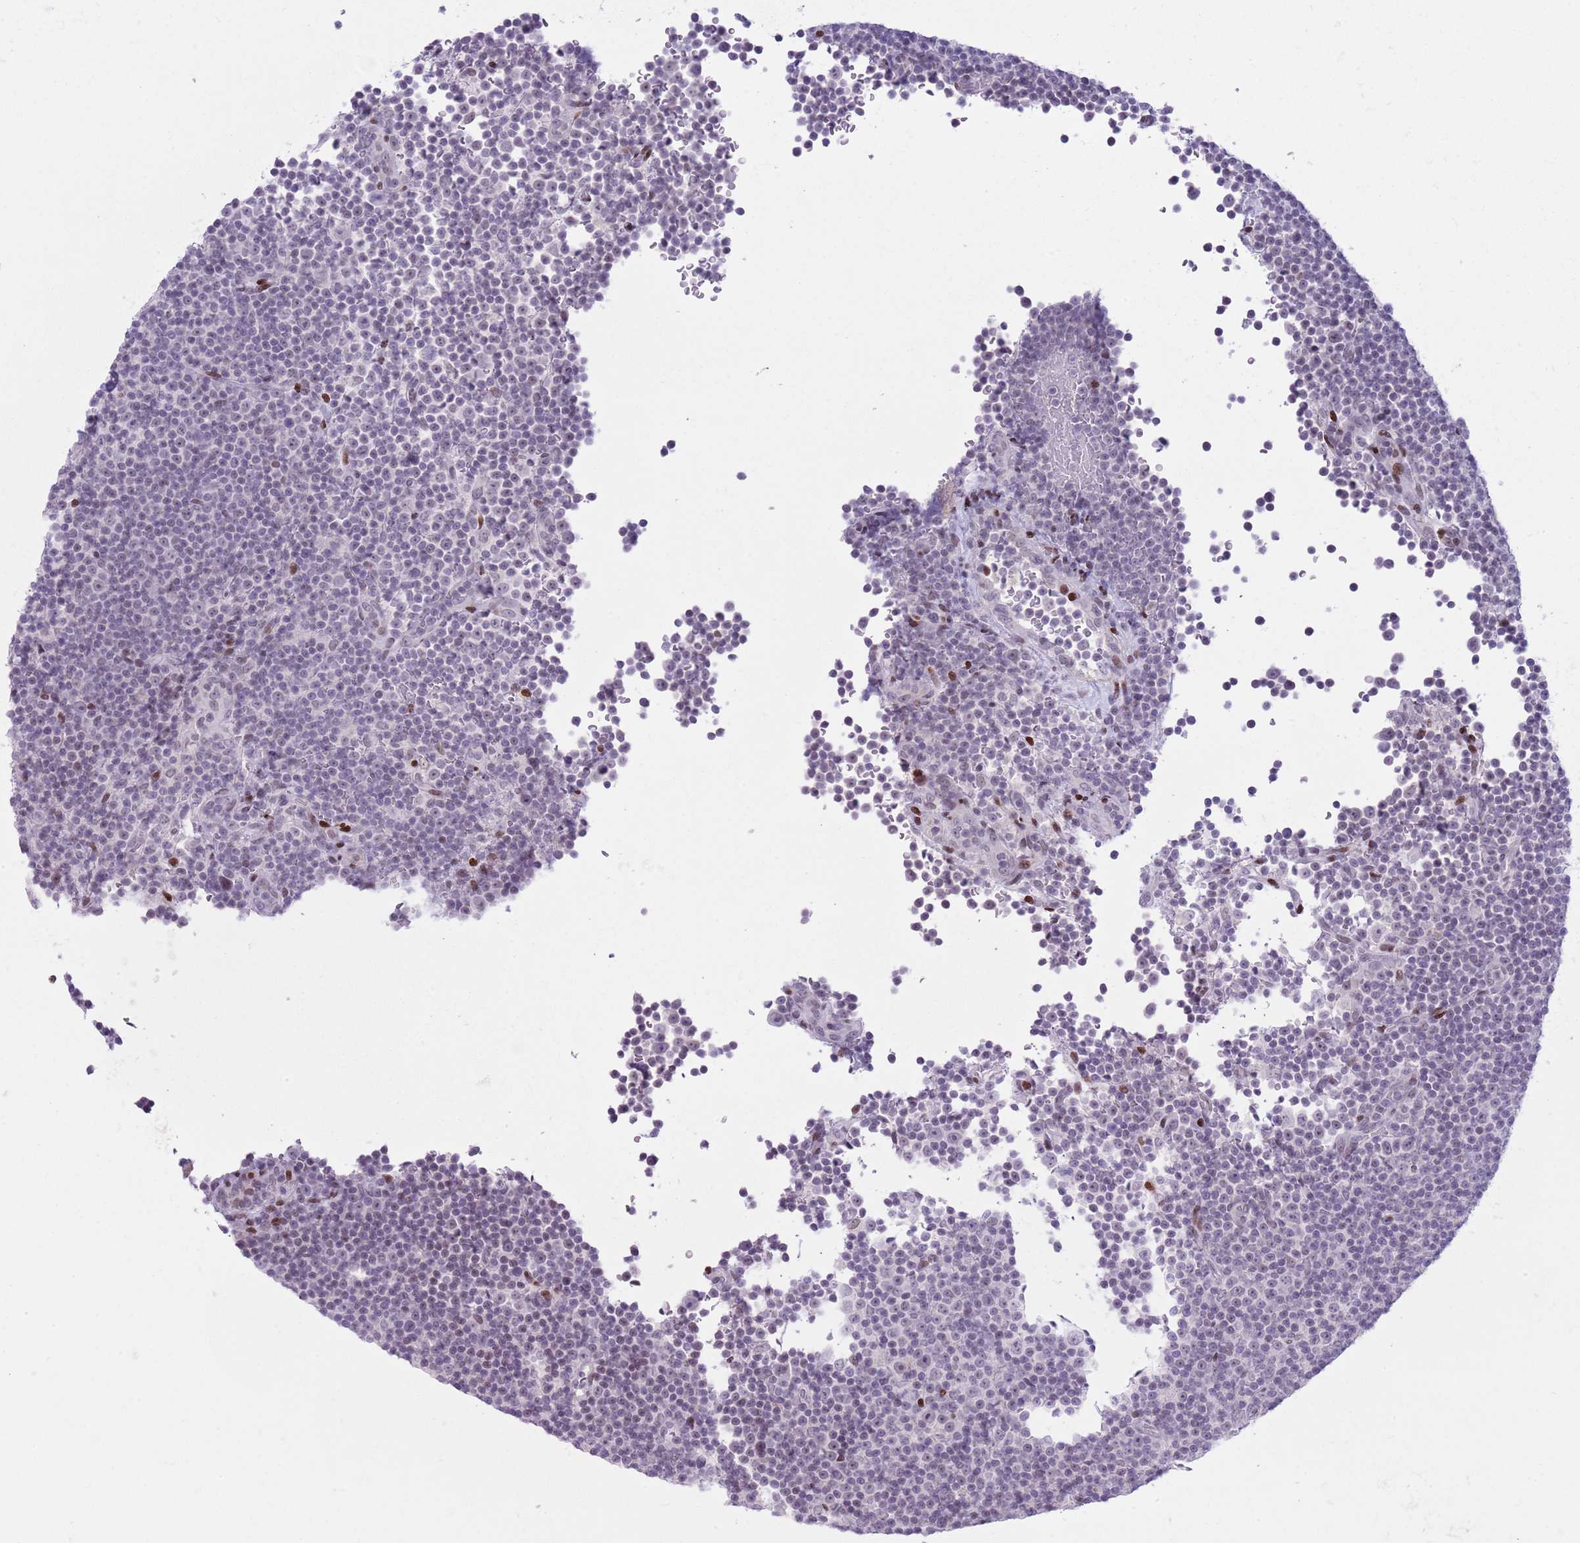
{"staining": {"intensity": "negative", "quantity": "none", "location": "none"}, "tissue": "lymphoma", "cell_type": "Tumor cells", "image_type": "cancer", "snomed": [{"axis": "morphology", "description": "Malignant lymphoma, non-Hodgkin's type, Low grade"}, {"axis": "topography", "description": "Lymph node"}], "caption": "Protein analysis of lymphoma demonstrates no significant staining in tumor cells.", "gene": "MFSD10", "patient": {"sex": "female", "age": 67}}